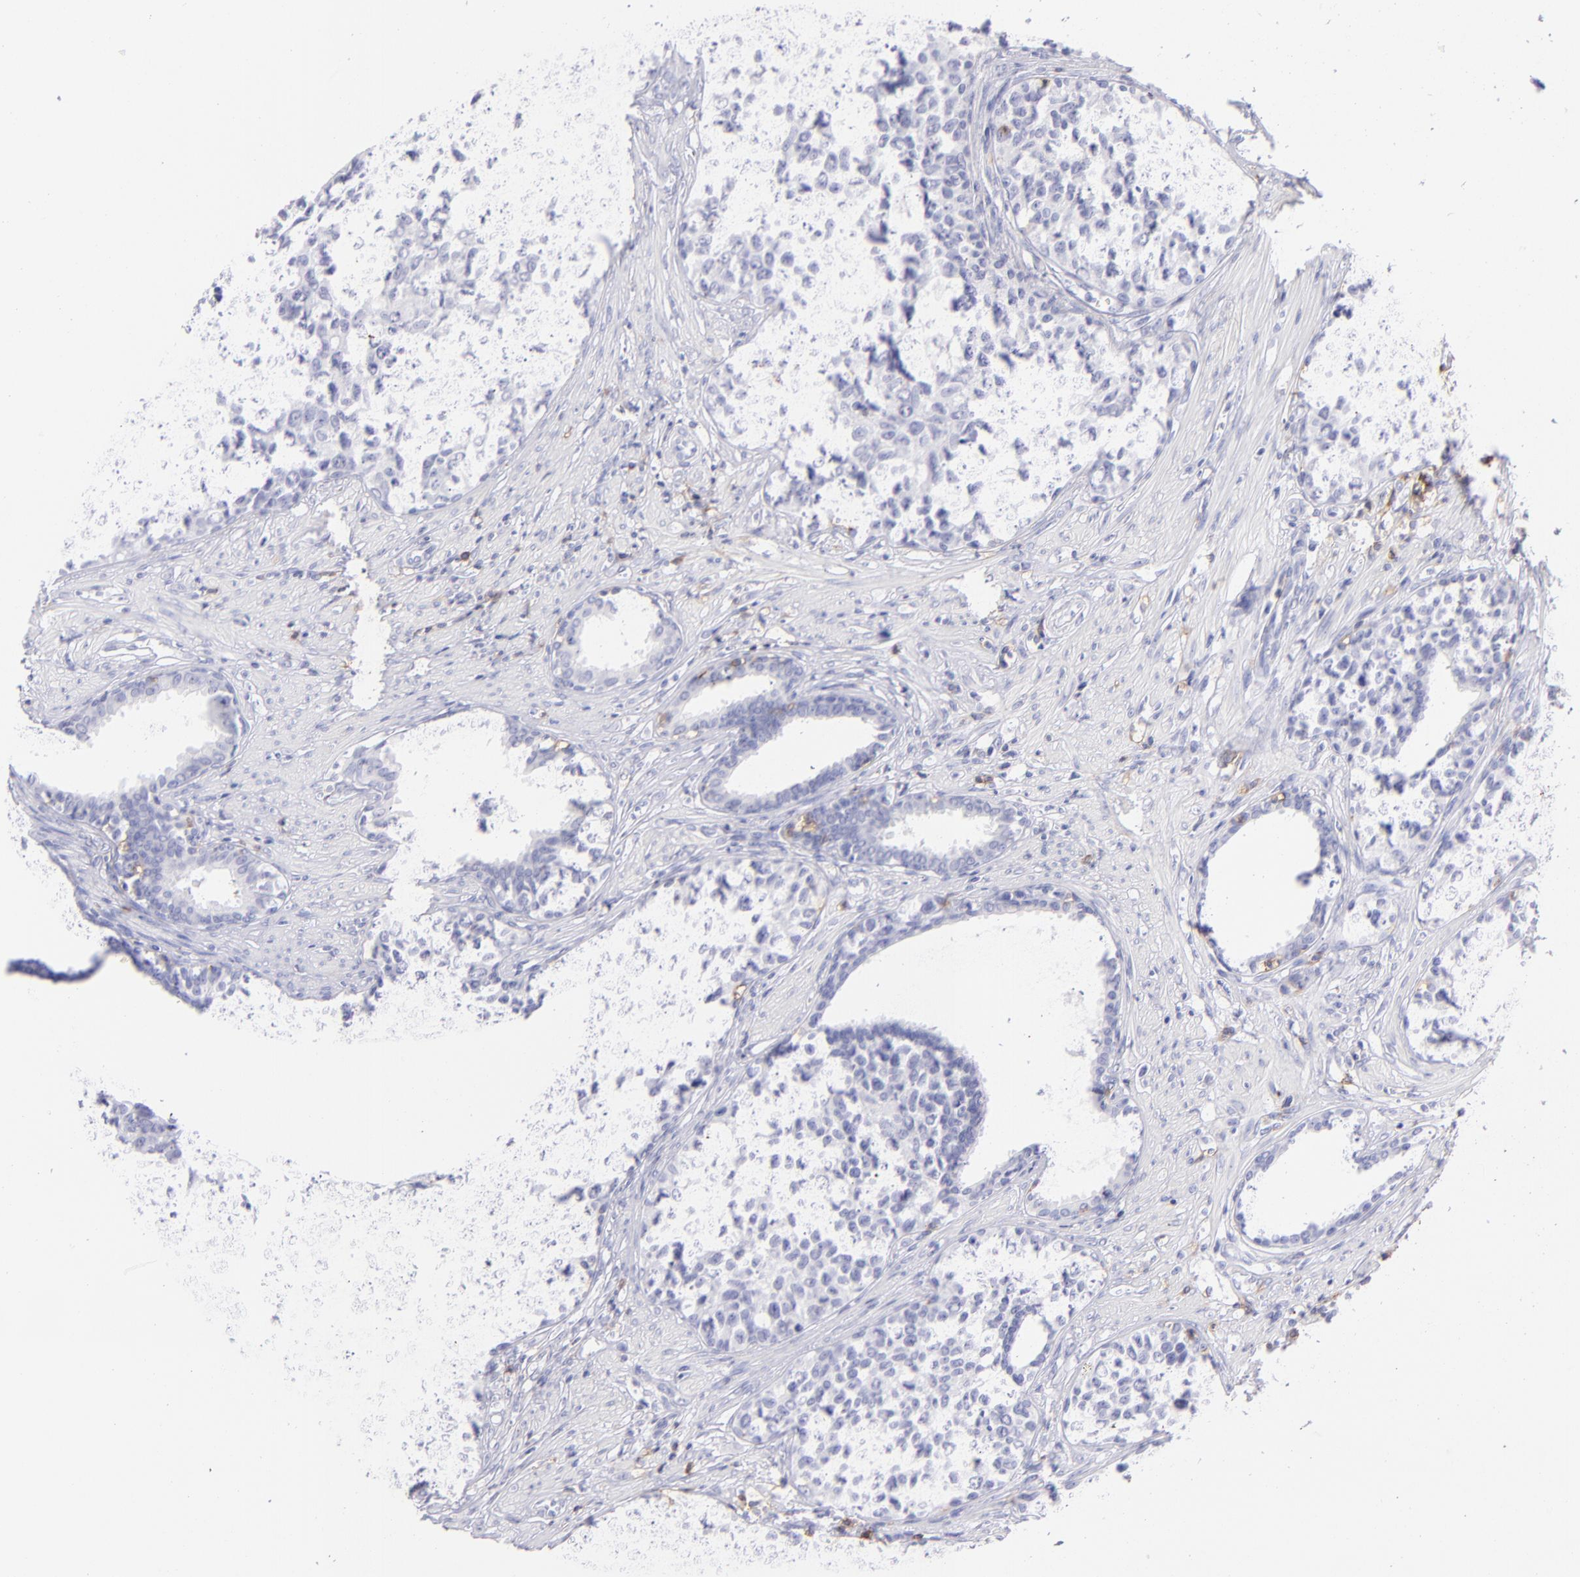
{"staining": {"intensity": "negative", "quantity": "none", "location": "none"}, "tissue": "urothelial cancer", "cell_type": "Tumor cells", "image_type": "cancer", "snomed": [{"axis": "morphology", "description": "Urothelial carcinoma, High grade"}, {"axis": "topography", "description": "Urinary bladder"}], "caption": "Immunohistochemistry photomicrograph of urothelial cancer stained for a protein (brown), which displays no positivity in tumor cells. (DAB (3,3'-diaminobenzidine) immunohistochemistry (IHC) with hematoxylin counter stain).", "gene": "CD69", "patient": {"sex": "male", "age": 81}}